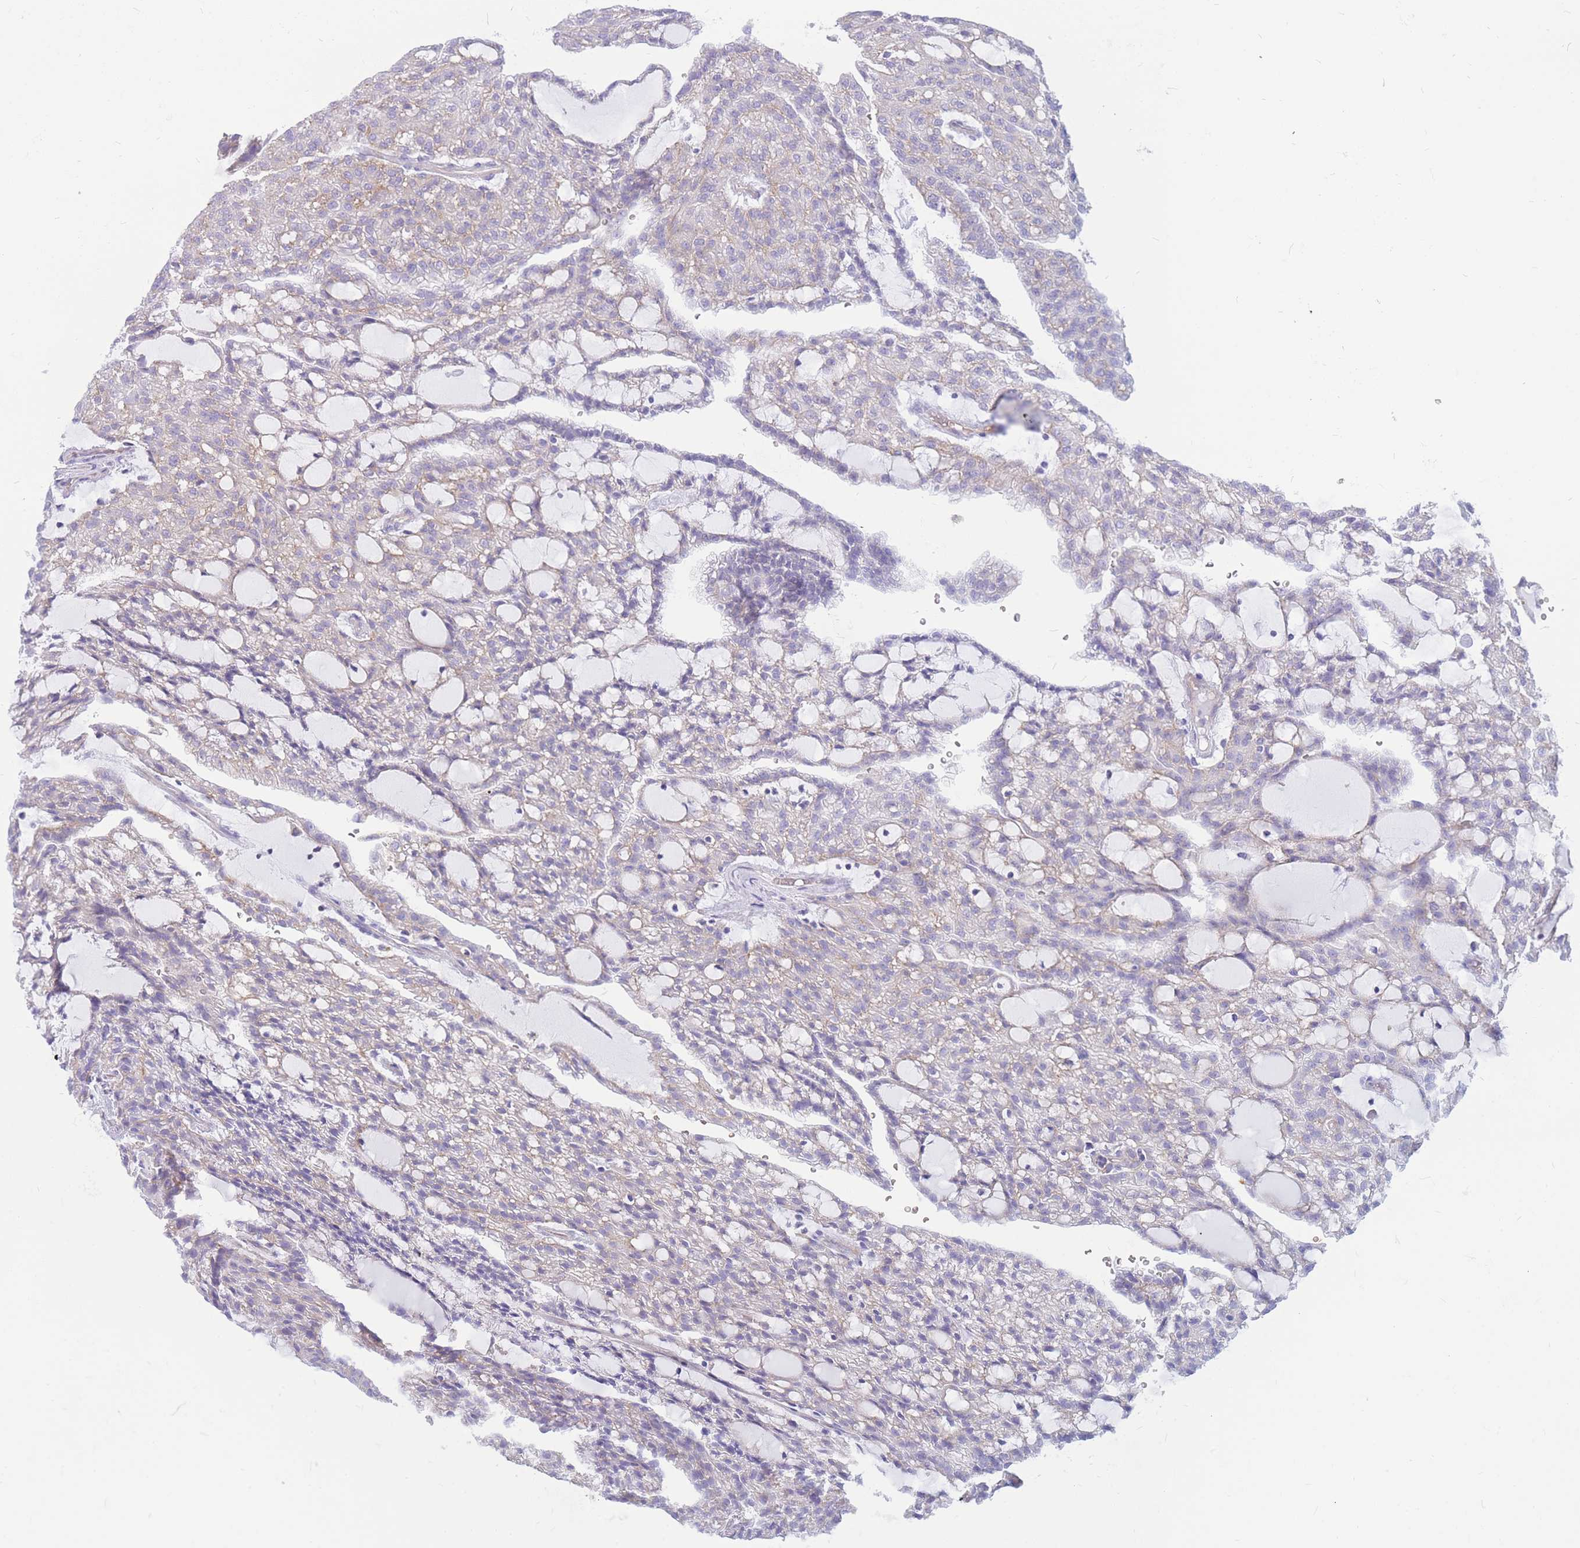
{"staining": {"intensity": "negative", "quantity": "none", "location": "none"}, "tissue": "renal cancer", "cell_type": "Tumor cells", "image_type": "cancer", "snomed": [{"axis": "morphology", "description": "Adenocarcinoma, NOS"}, {"axis": "topography", "description": "Kidney"}], "caption": "Immunohistochemistry of human renal cancer (adenocarcinoma) shows no staining in tumor cells.", "gene": "ADD2", "patient": {"sex": "male", "age": 63}}